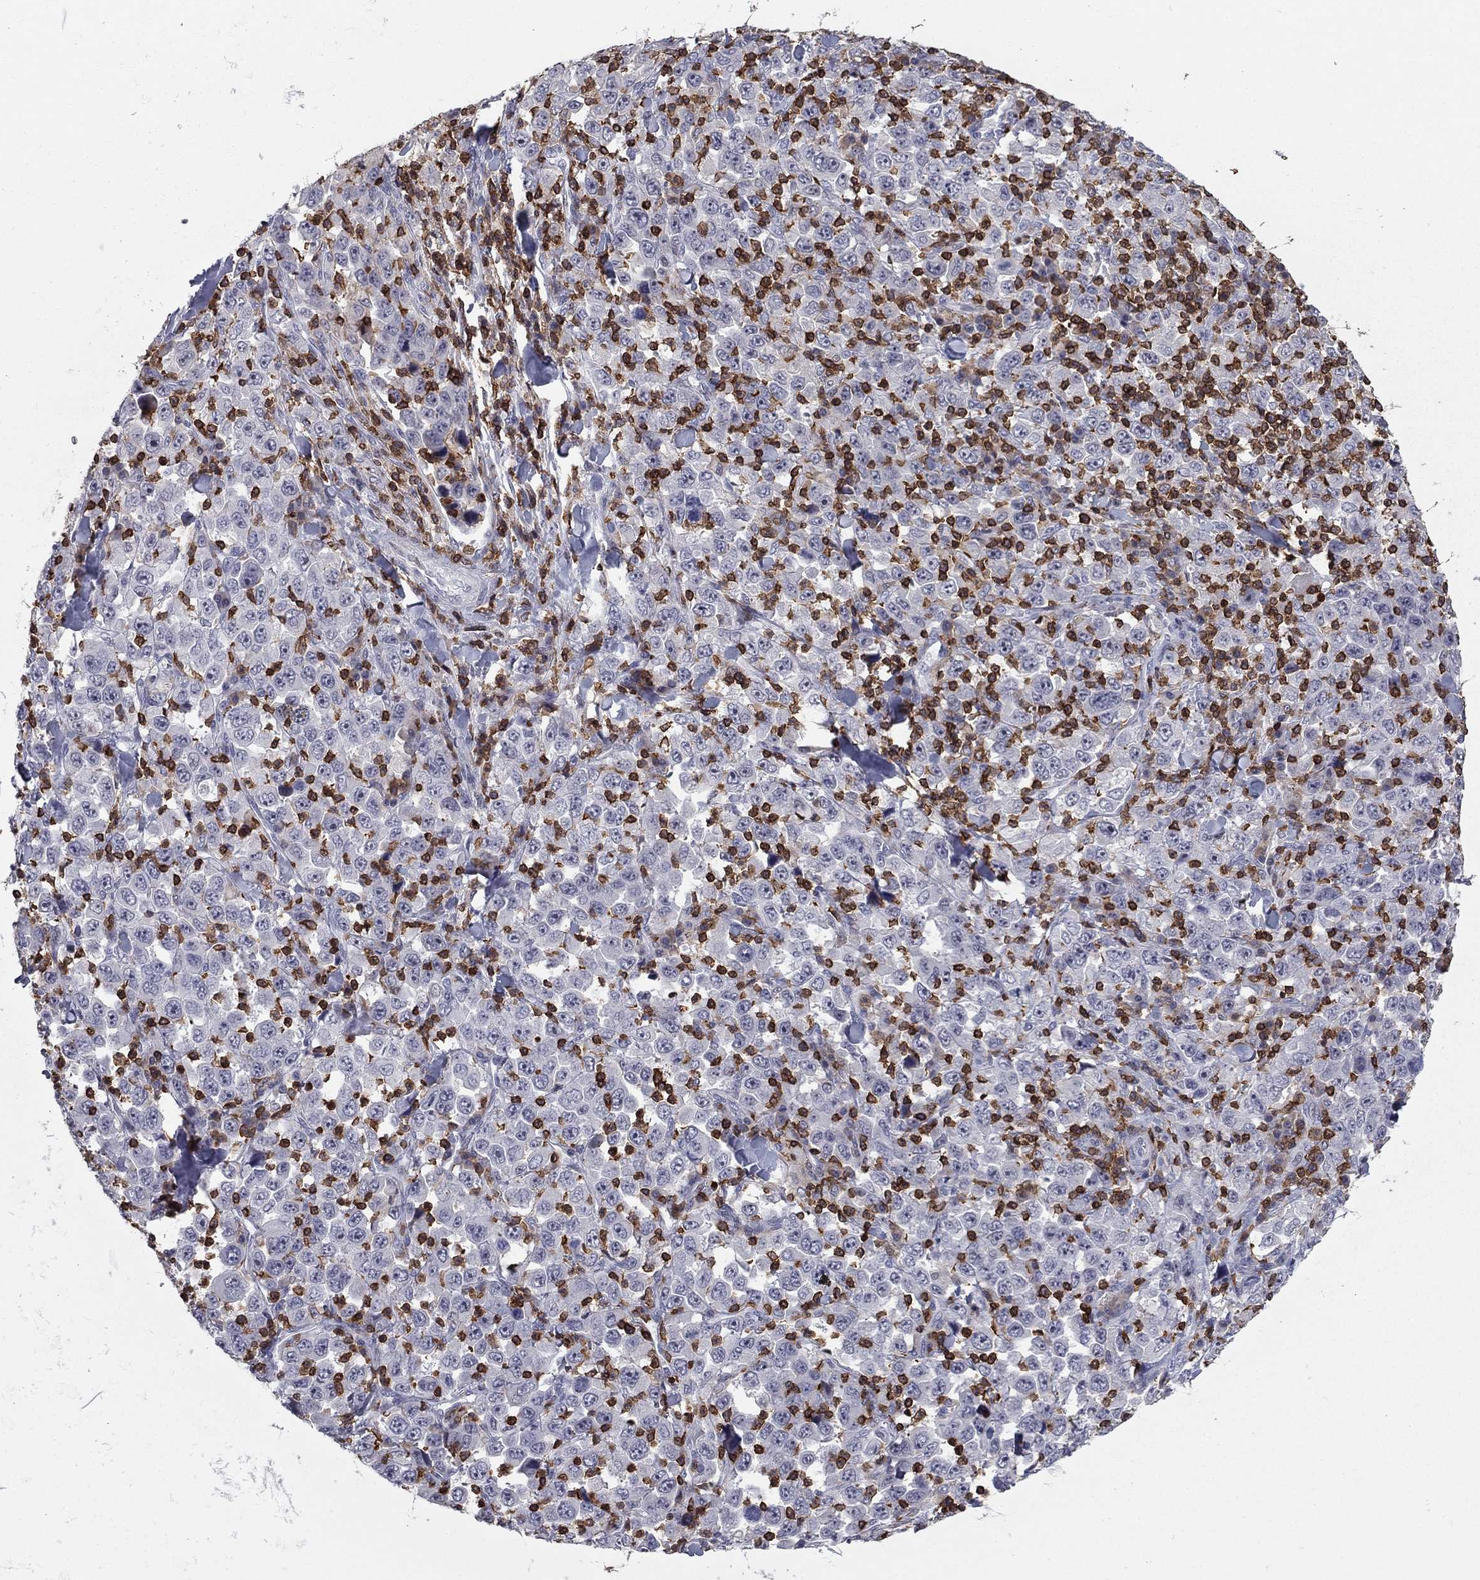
{"staining": {"intensity": "negative", "quantity": "none", "location": "none"}, "tissue": "stomach cancer", "cell_type": "Tumor cells", "image_type": "cancer", "snomed": [{"axis": "morphology", "description": "Normal tissue, NOS"}, {"axis": "morphology", "description": "Adenocarcinoma, NOS"}, {"axis": "topography", "description": "Stomach, upper"}, {"axis": "topography", "description": "Stomach"}], "caption": "Immunohistochemistry (IHC) photomicrograph of stomach adenocarcinoma stained for a protein (brown), which displays no positivity in tumor cells.", "gene": "ARHGAP27", "patient": {"sex": "male", "age": 59}}